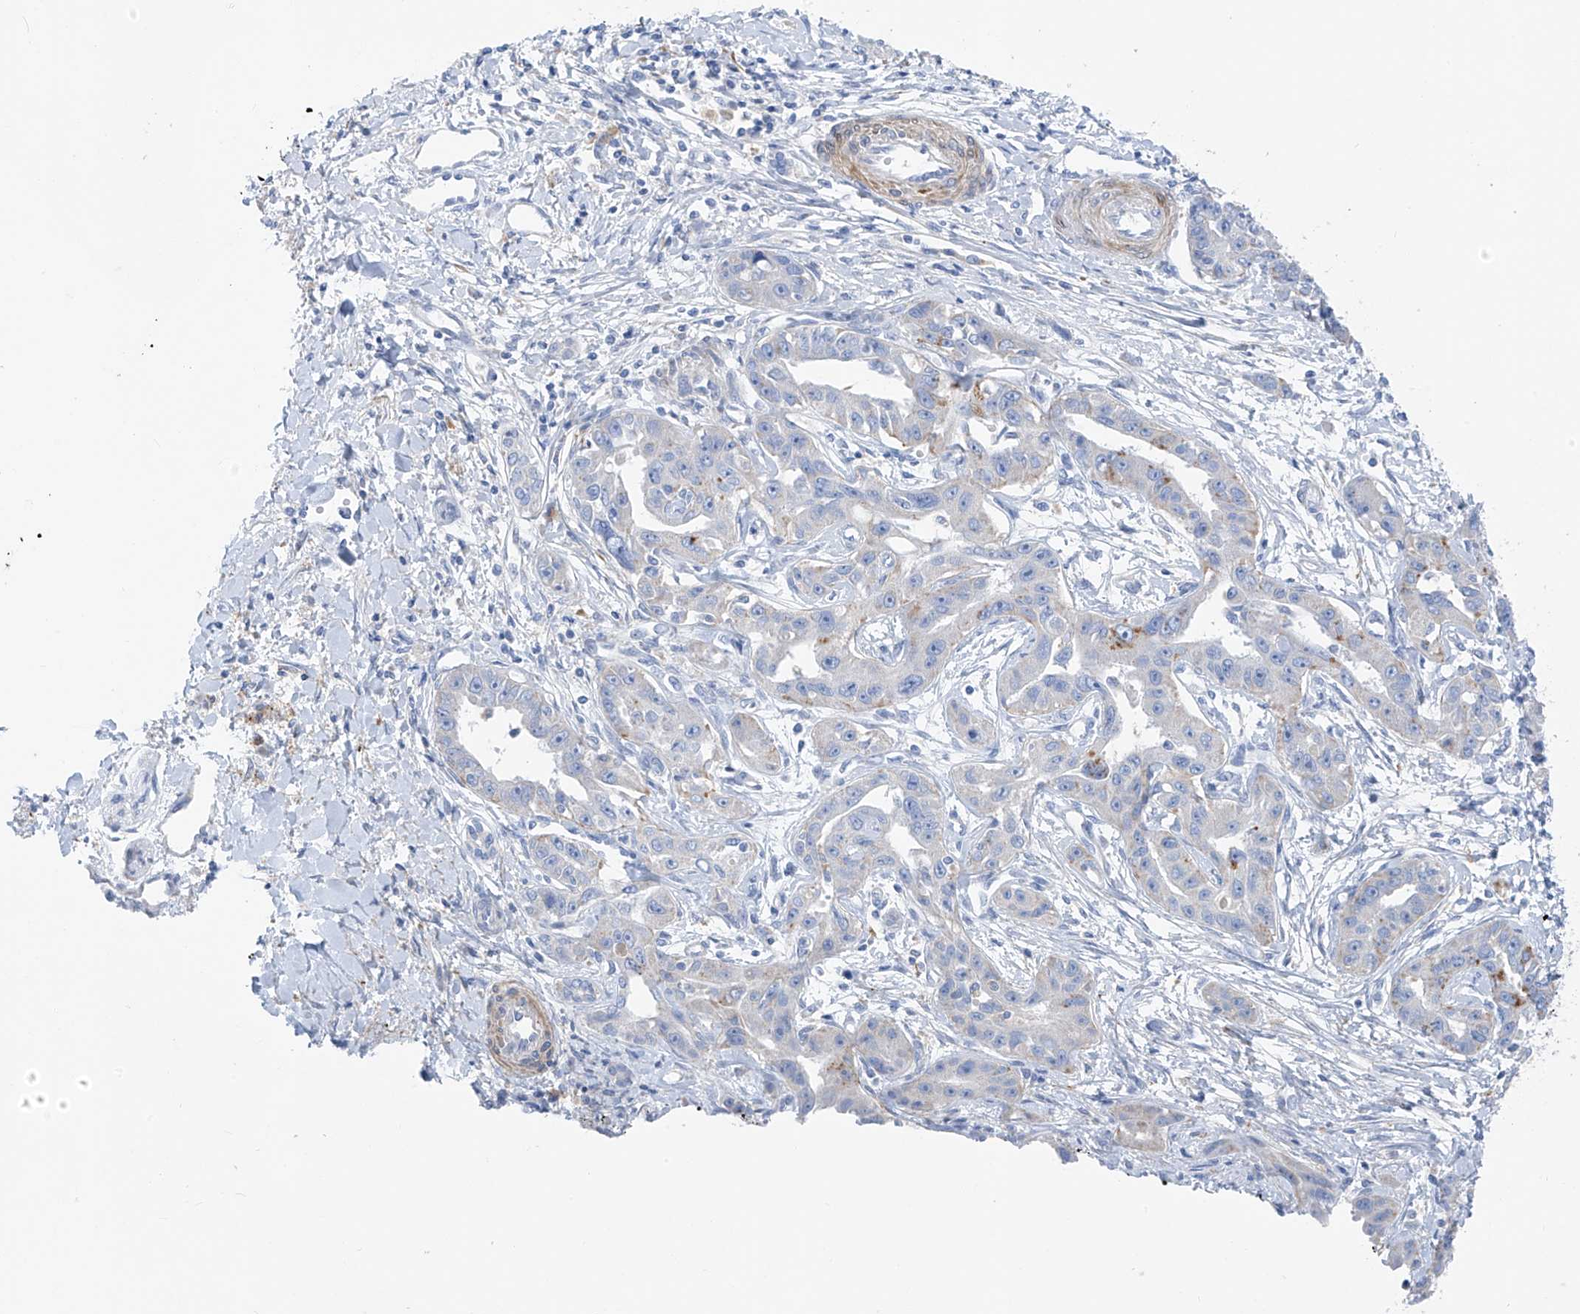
{"staining": {"intensity": "weak", "quantity": "<25%", "location": "cytoplasmic/membranous"}, "tissue": "liver cancer", "cell_type": "Tumor cells", "image_type": "cancer", "snomed": [{"axis": "morphology", "description": "Cholangiocarcinoma"}, {"axis": "topography", "description": "Liver"}], "caption": "Immunohistochemistry histopathology image of liver cancer (cholangiocarcinoma) stained for a protein (brown), which reveals no positivity in tumor cells.", "gene": "GLMP", "patient": {"sex": "male", "age": 59}}